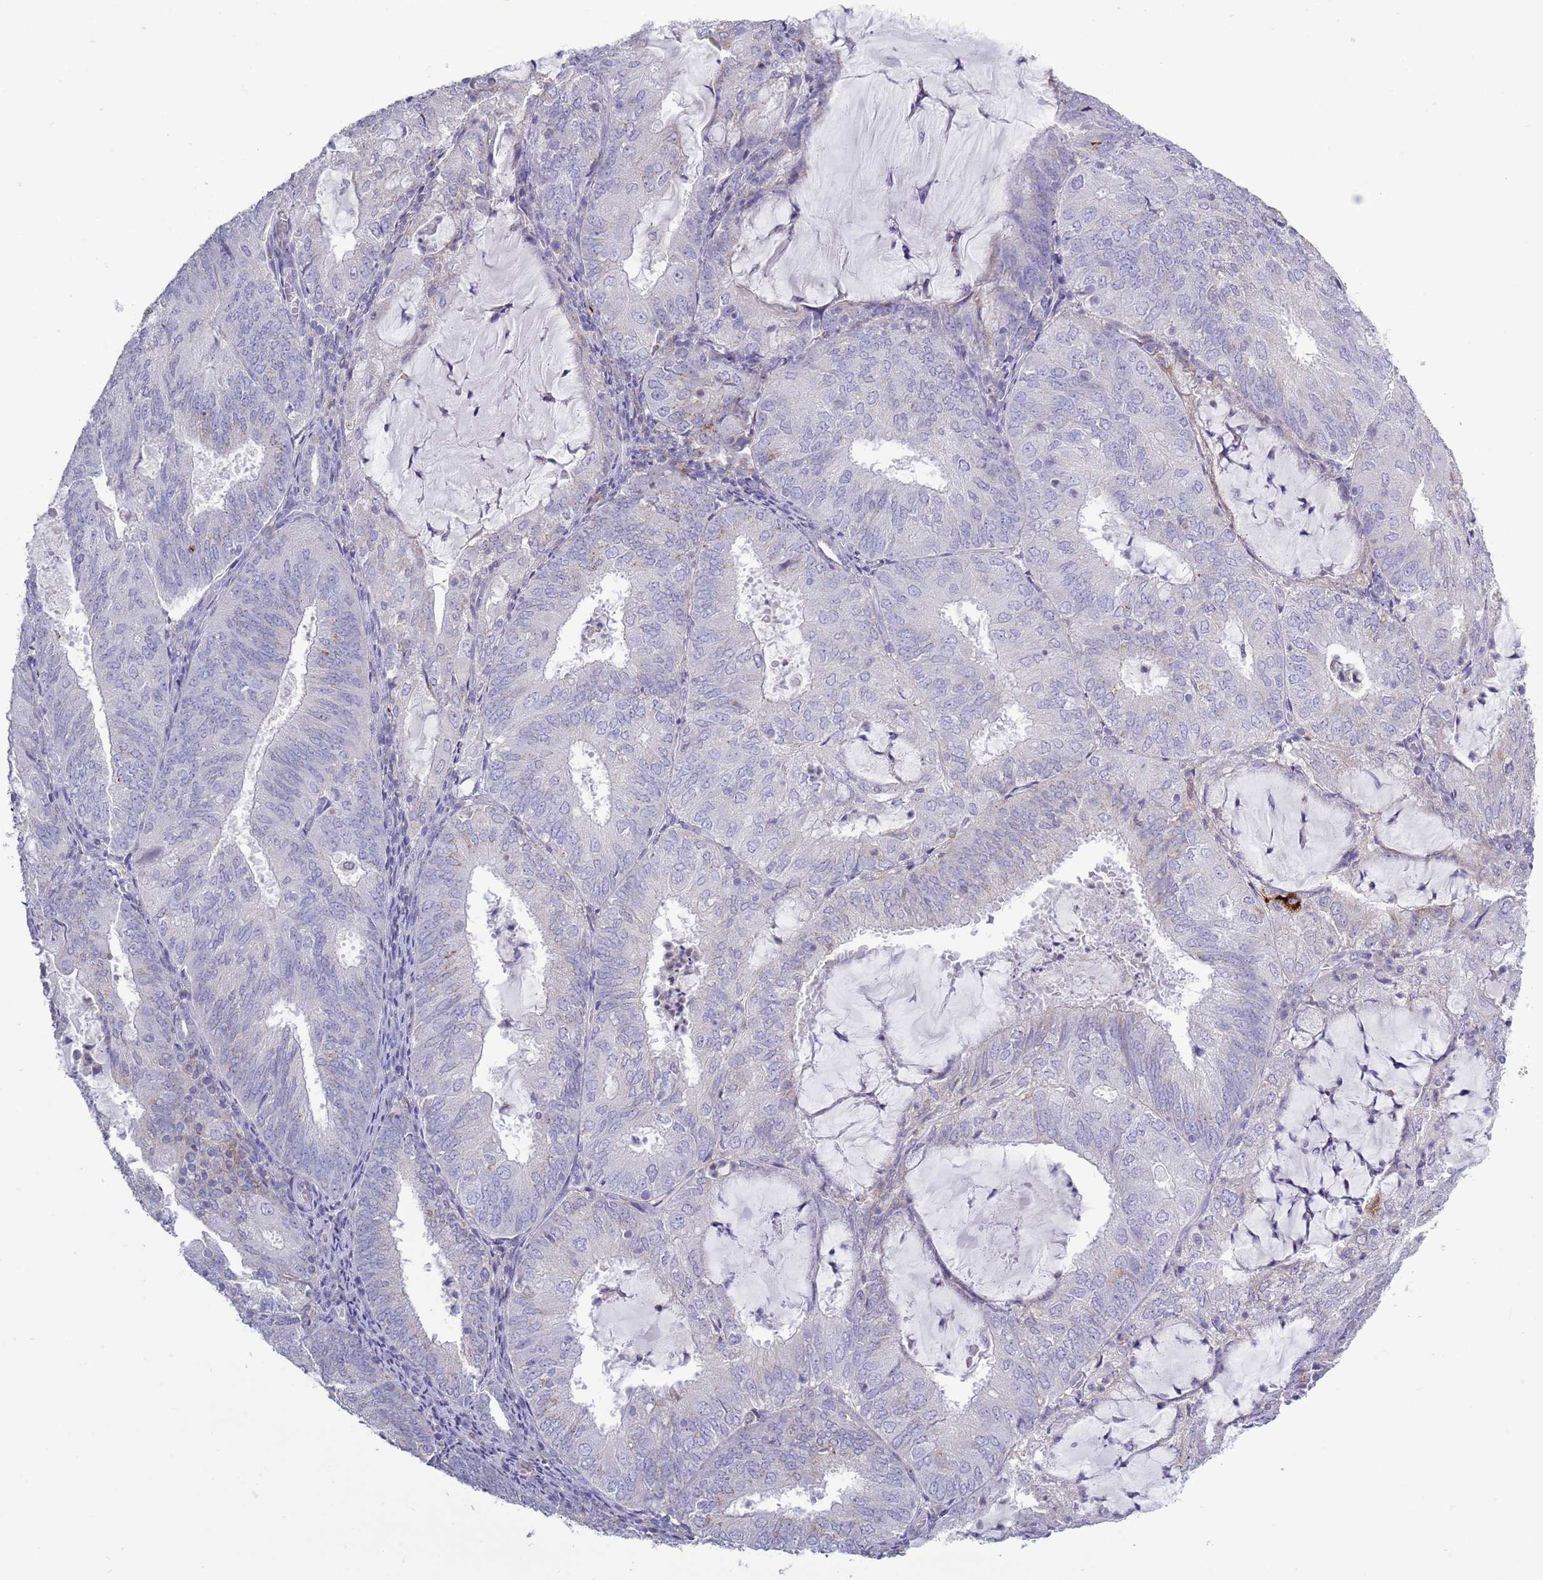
{"staining": {"intensity": "negative", "quantity": "none", "location": "none"}, "tissue": "endometrial cancer", "cell_type": "Tumor cells", "image_type": "cancer", "snomed": [{"axis": "morphology", "description": "Adenocarcinoma, NOS"}, {"axis": "topography", "description": "Endometrium"}], "caption": "A high-resolution micrograph shows immunohistochemistry staining of endometrial cancer (adenocarcinoma), which shows no significant staining in tumor cells. Nuclei are stained in blue.", "gene": "ACSBG1", "patient": {"sex": "female", "age": 81}}